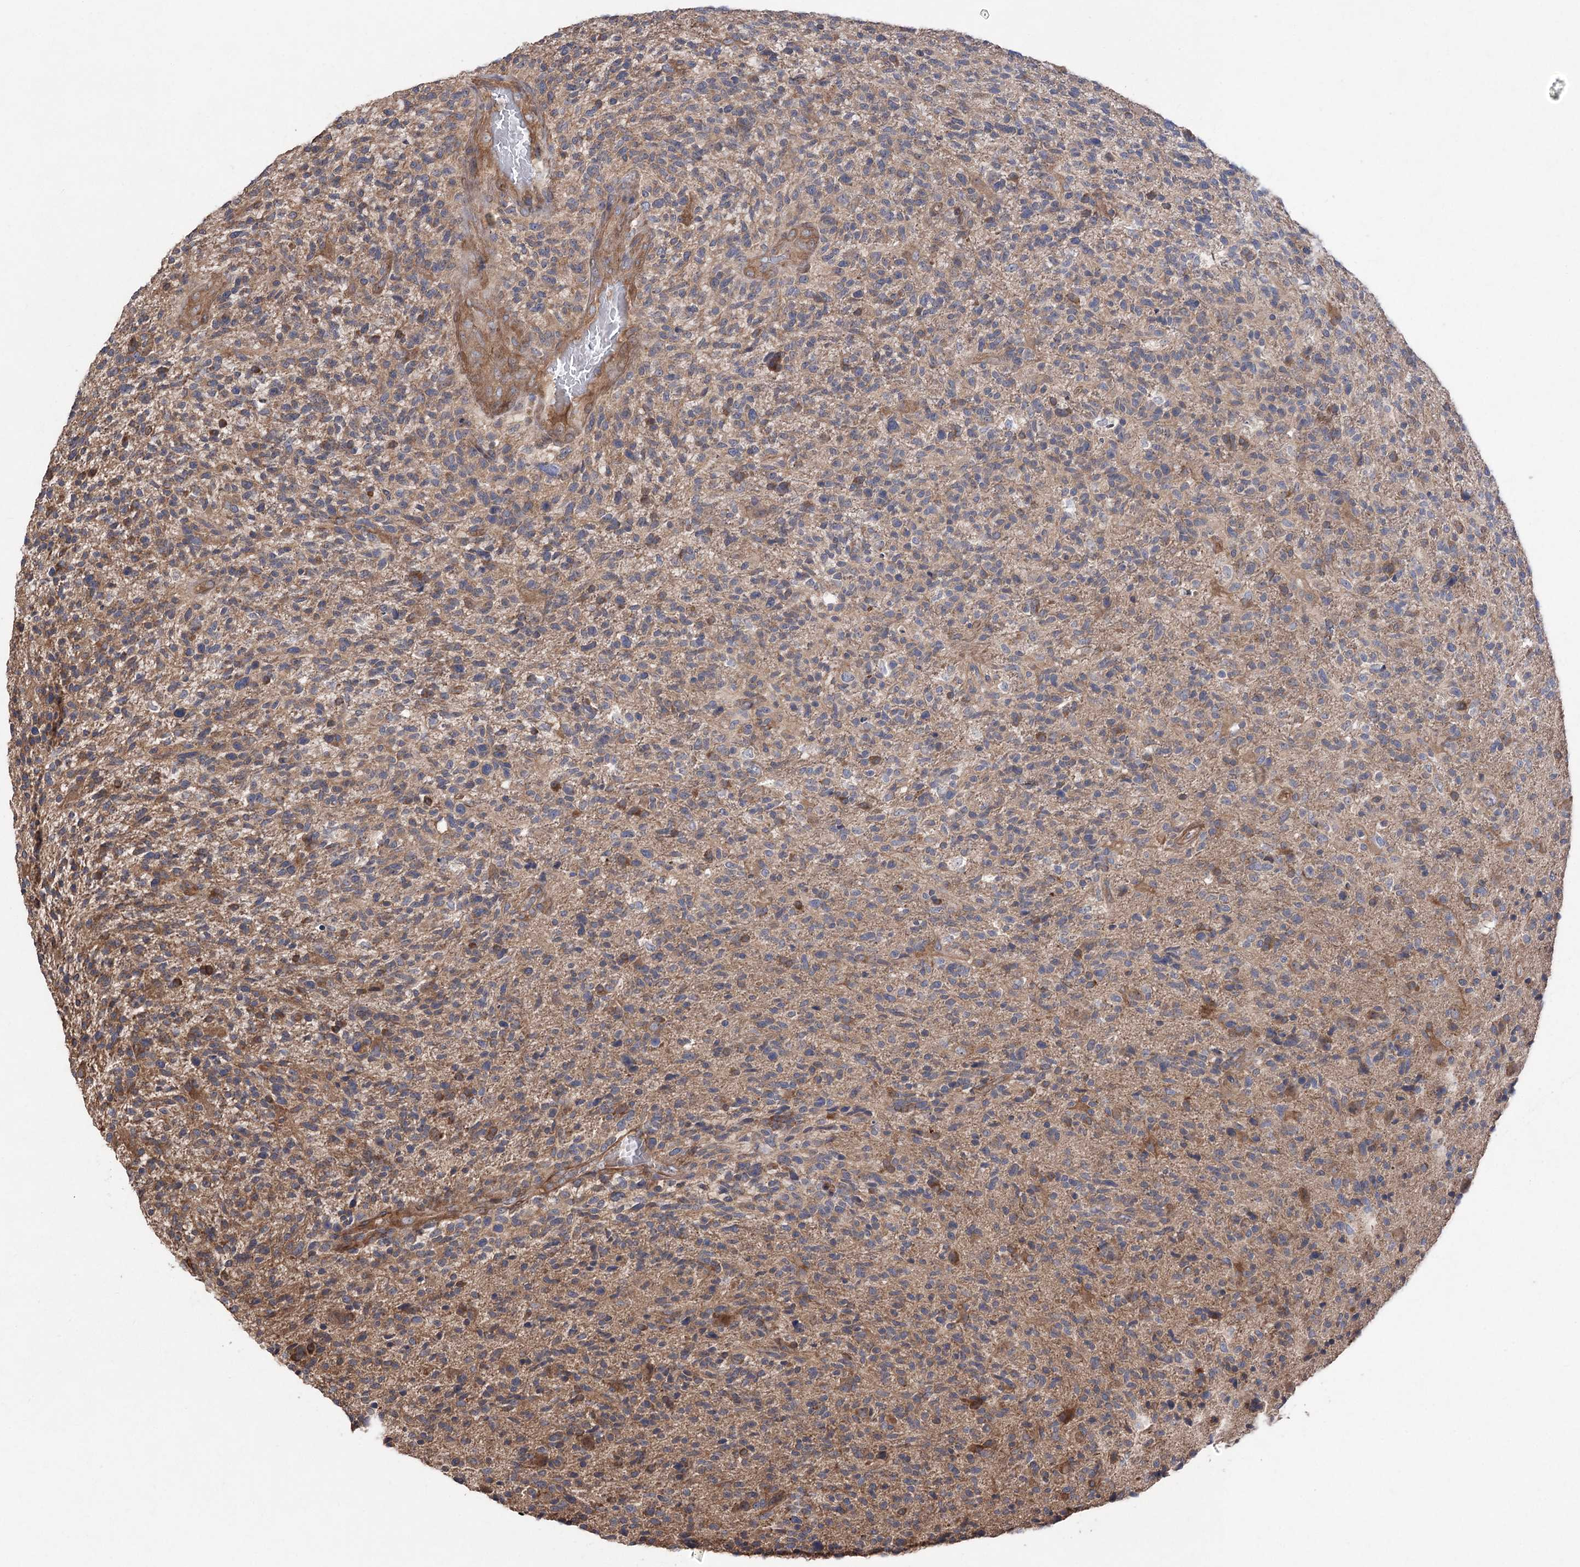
{"staining": {"intensity": "moderate", "quantity": "<25%", "location": "cytoplasmic/membranous"}, "tissue": "glioma", "cell_type": "Tumor cells", "image_type": "cancer", "snomed": [{"axis": "morphology", "description": "Glioma, malignant, High grade"}, {"axis": "topography", "description": "Brain"}], "caption": "Malignant glioma (high-grade) tissue shows moderate cytoplasmic/membranous expression in about <25% of tumor cells", "gene": "LARS2", "patient": {"sex": "male", "age": 72}}